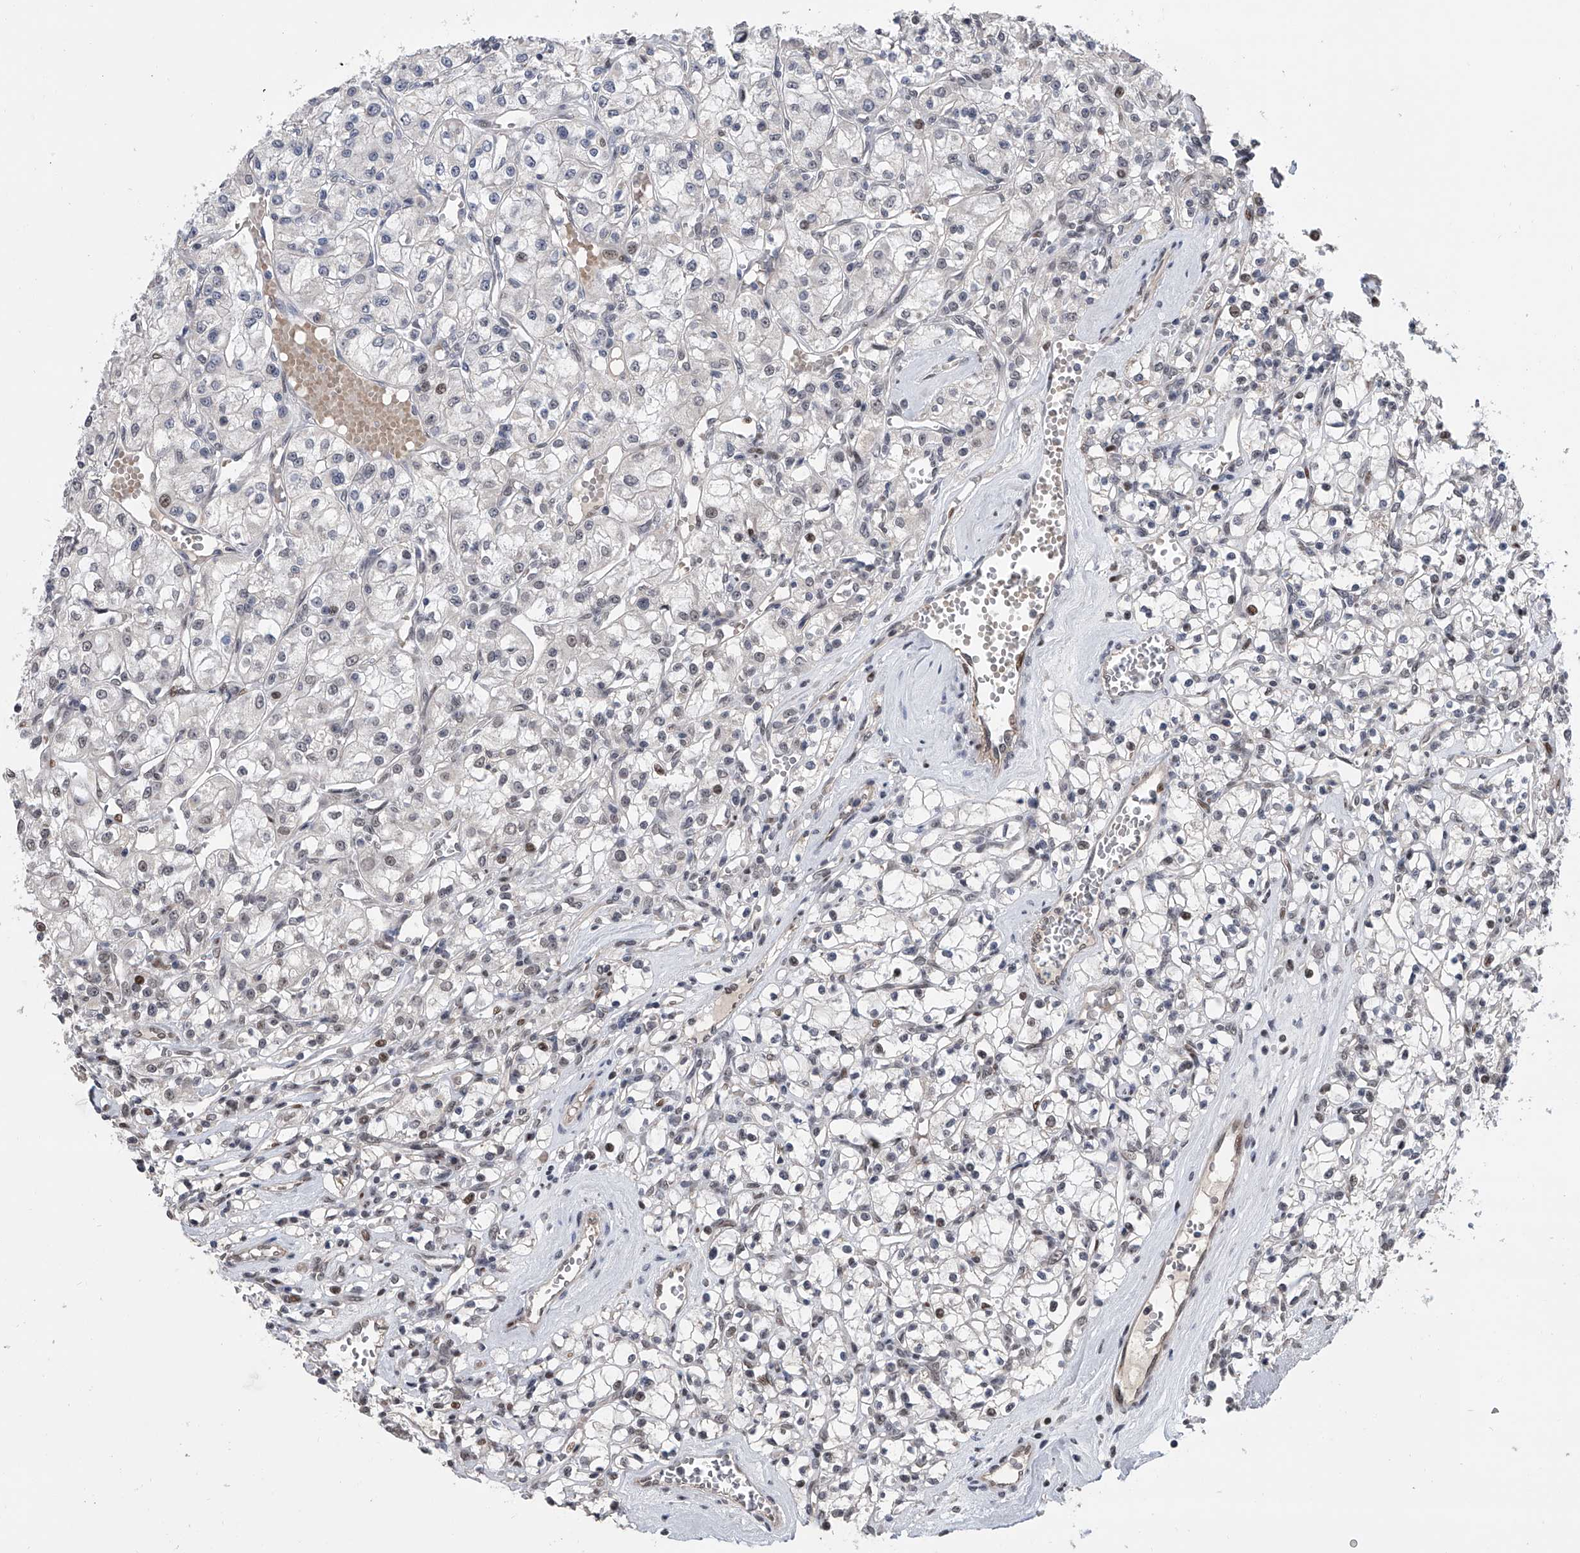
{"staining": {"intensity": "negative", "quantity": "none", "location": "none"}, "tissue": "renal cancer", "cell_type": "Tumor cells", "image_type": "cancer", "snomed": [{"axis": "morphology", "description": "Adenocarcinoma, NOS"}, {"axis": "topography", "description": "Kidney"}], "caption": "Adenocarcinoma (renal) stained for a protein using IHC displays no staining tumor cells.", "gene": "ZNF426", "patient": {"sex": "female", "age": 59}}